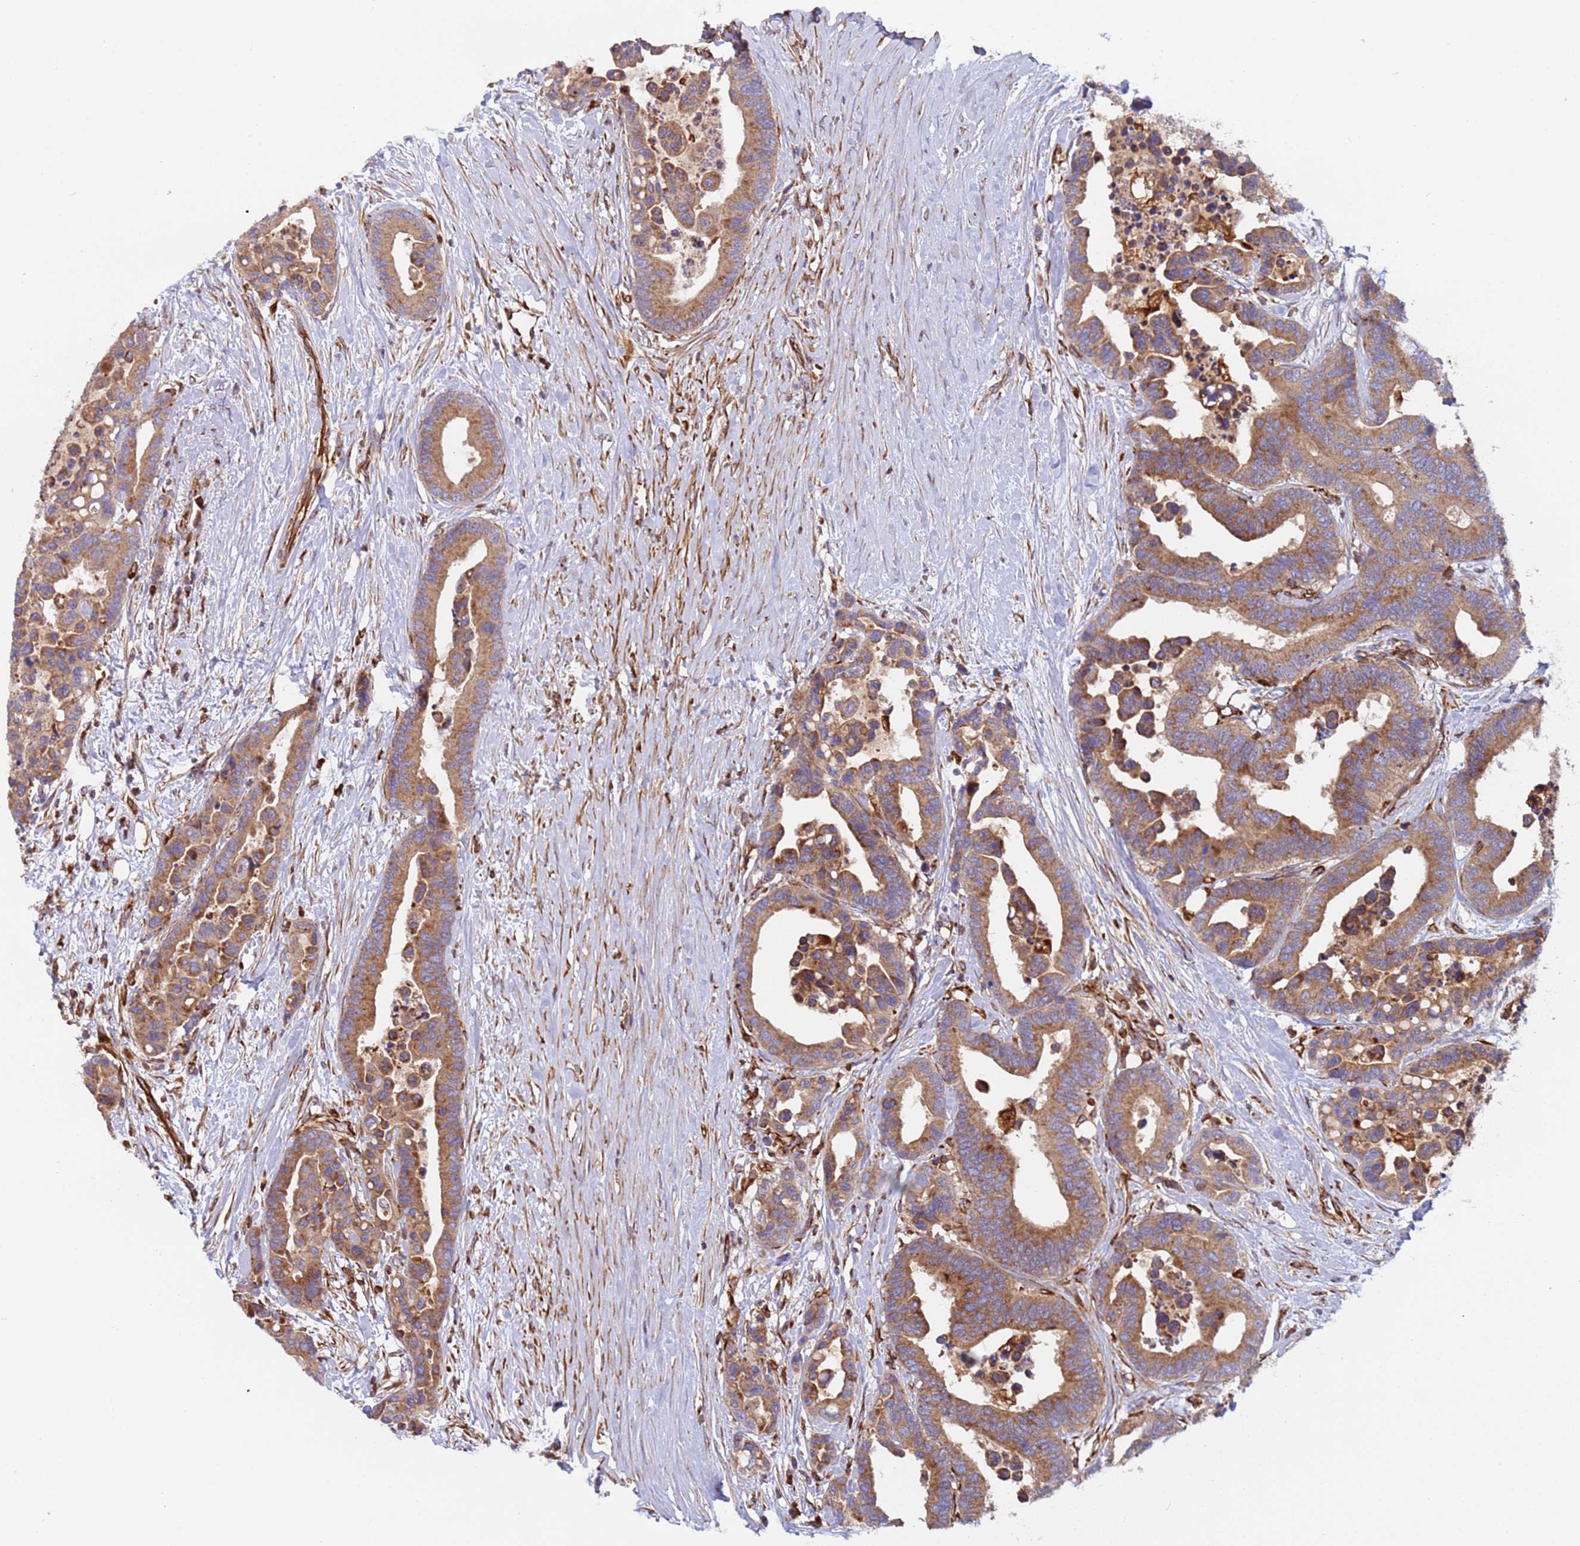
{"staining": {"intensity": "moderate", "quantity": ">75%", "location": "cytoplasmic/membranous"}, "tissue": "colorectal cancer", "cell_type": "Tumor cells", "image_type": "cancer", "snomed": [{"axis": "morphology", "description": "Adenocarcinoma, NOS"}, {"axis": "topography", "description": "Colon"}], "caption": "About >75% of tumor cells in colorectal cancer demonstrate moderate cytoplasmic/membranous protein positivity as visualized by brown immunohistochemical staining.", "gene": "NUDT12", "patient": {"sex": "male", "age": 82}}